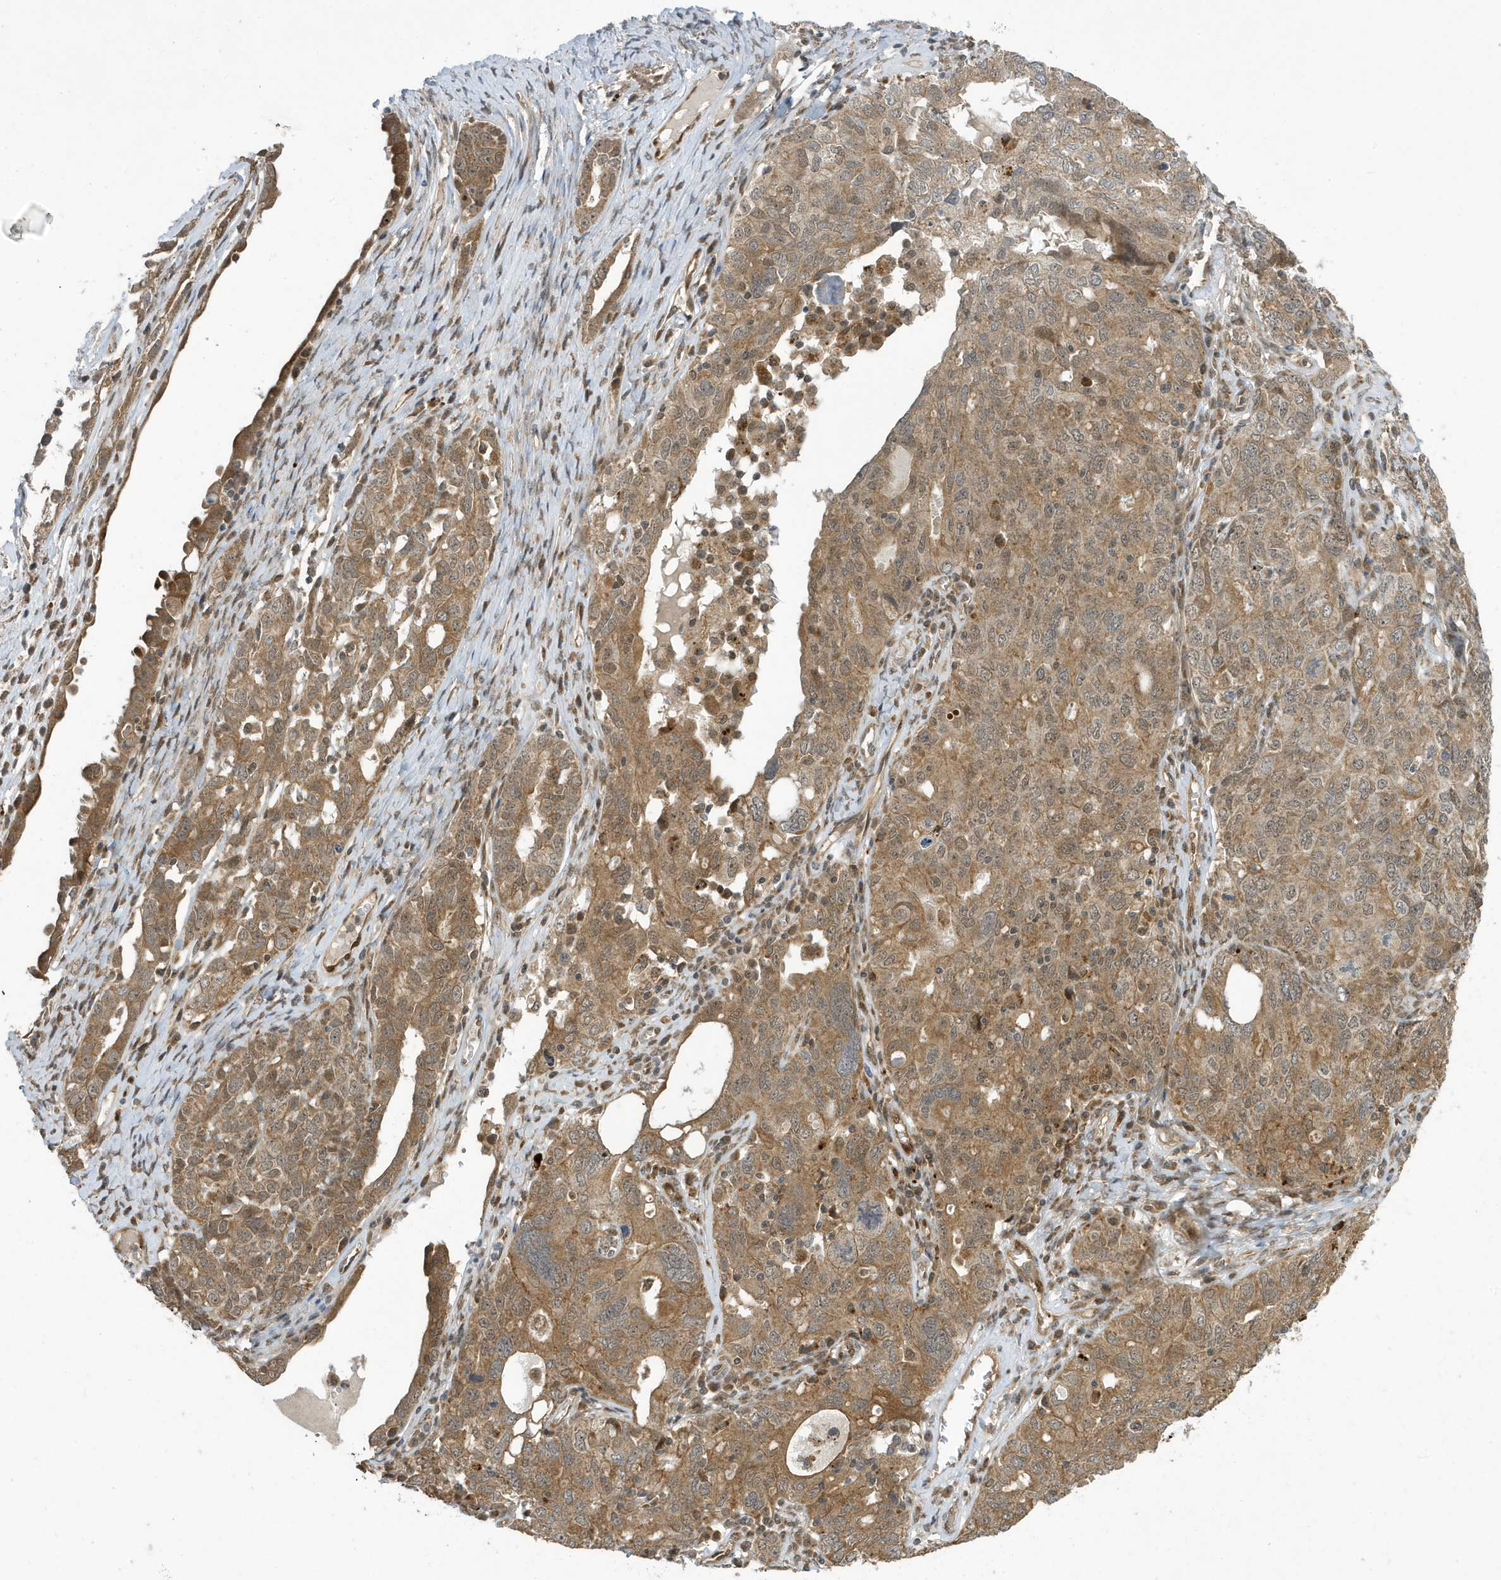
{"staining": {"intensity": "moderate", "quantity": ">75%", "location": "cytoplasmic/membranous"}, "tissue": "ovarian cancer", "cell_type": "Tumor cells", "image_type": "cancer", "snomed": [{"axis": "morphology", "description": "Carcinoma, endometroid"}, {"axis": "topography", "description": "Ovary"}], "caption": "Immunohistochemical staining of endometroid carcinoma (ovarian) reveals moderate cytoplasmic/membranous protein expression in approximately >75% of tumor cells.", "gene": "NCOA7", "patient": {"sex": "female", "age": 62}}